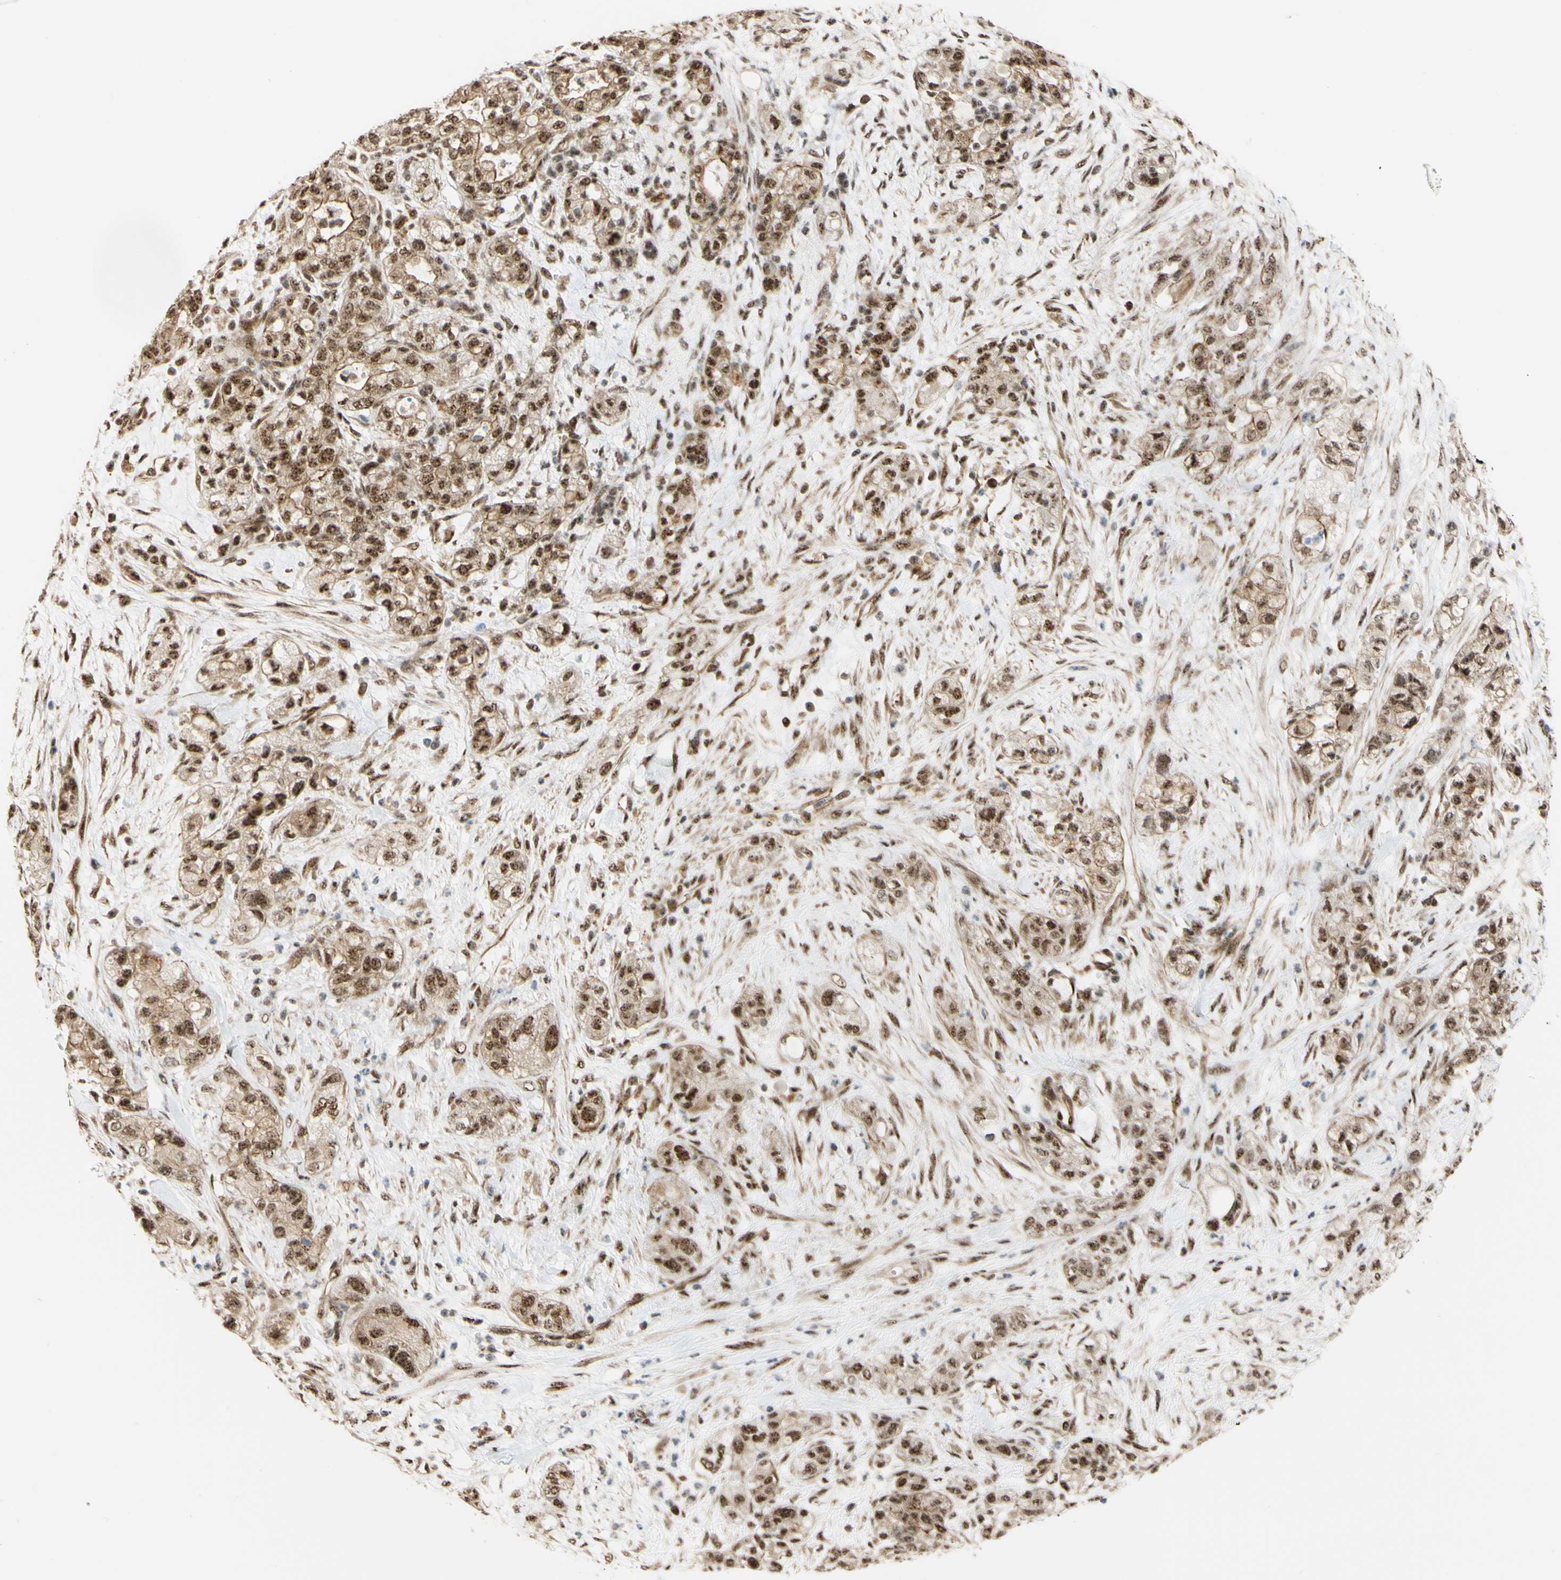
{"staining": {"intensity": "moderate", "quantity": ">75%", "location": "nuclear"}, "tissue": "pancreatic cancer", "cell_type": "Tumor cells", "image_type": "cancer", "snomed": [{"axis": "morphology", "description": "Adenocarcinoma, NOS"}, {"axis": "topography", "description": "Pancreas"}], "caption": "Pancreatic cancer (adenocarcinoma) stained with DAB immunohistochemistry (IHC) reveals medium levels of moderate nuclear staining in about >75% of tumor cells. (Brightfield microscopy of DAB IHC at high magnification).", "gene": "SAP18", "patient": {"sex": "female", "age": 78}}